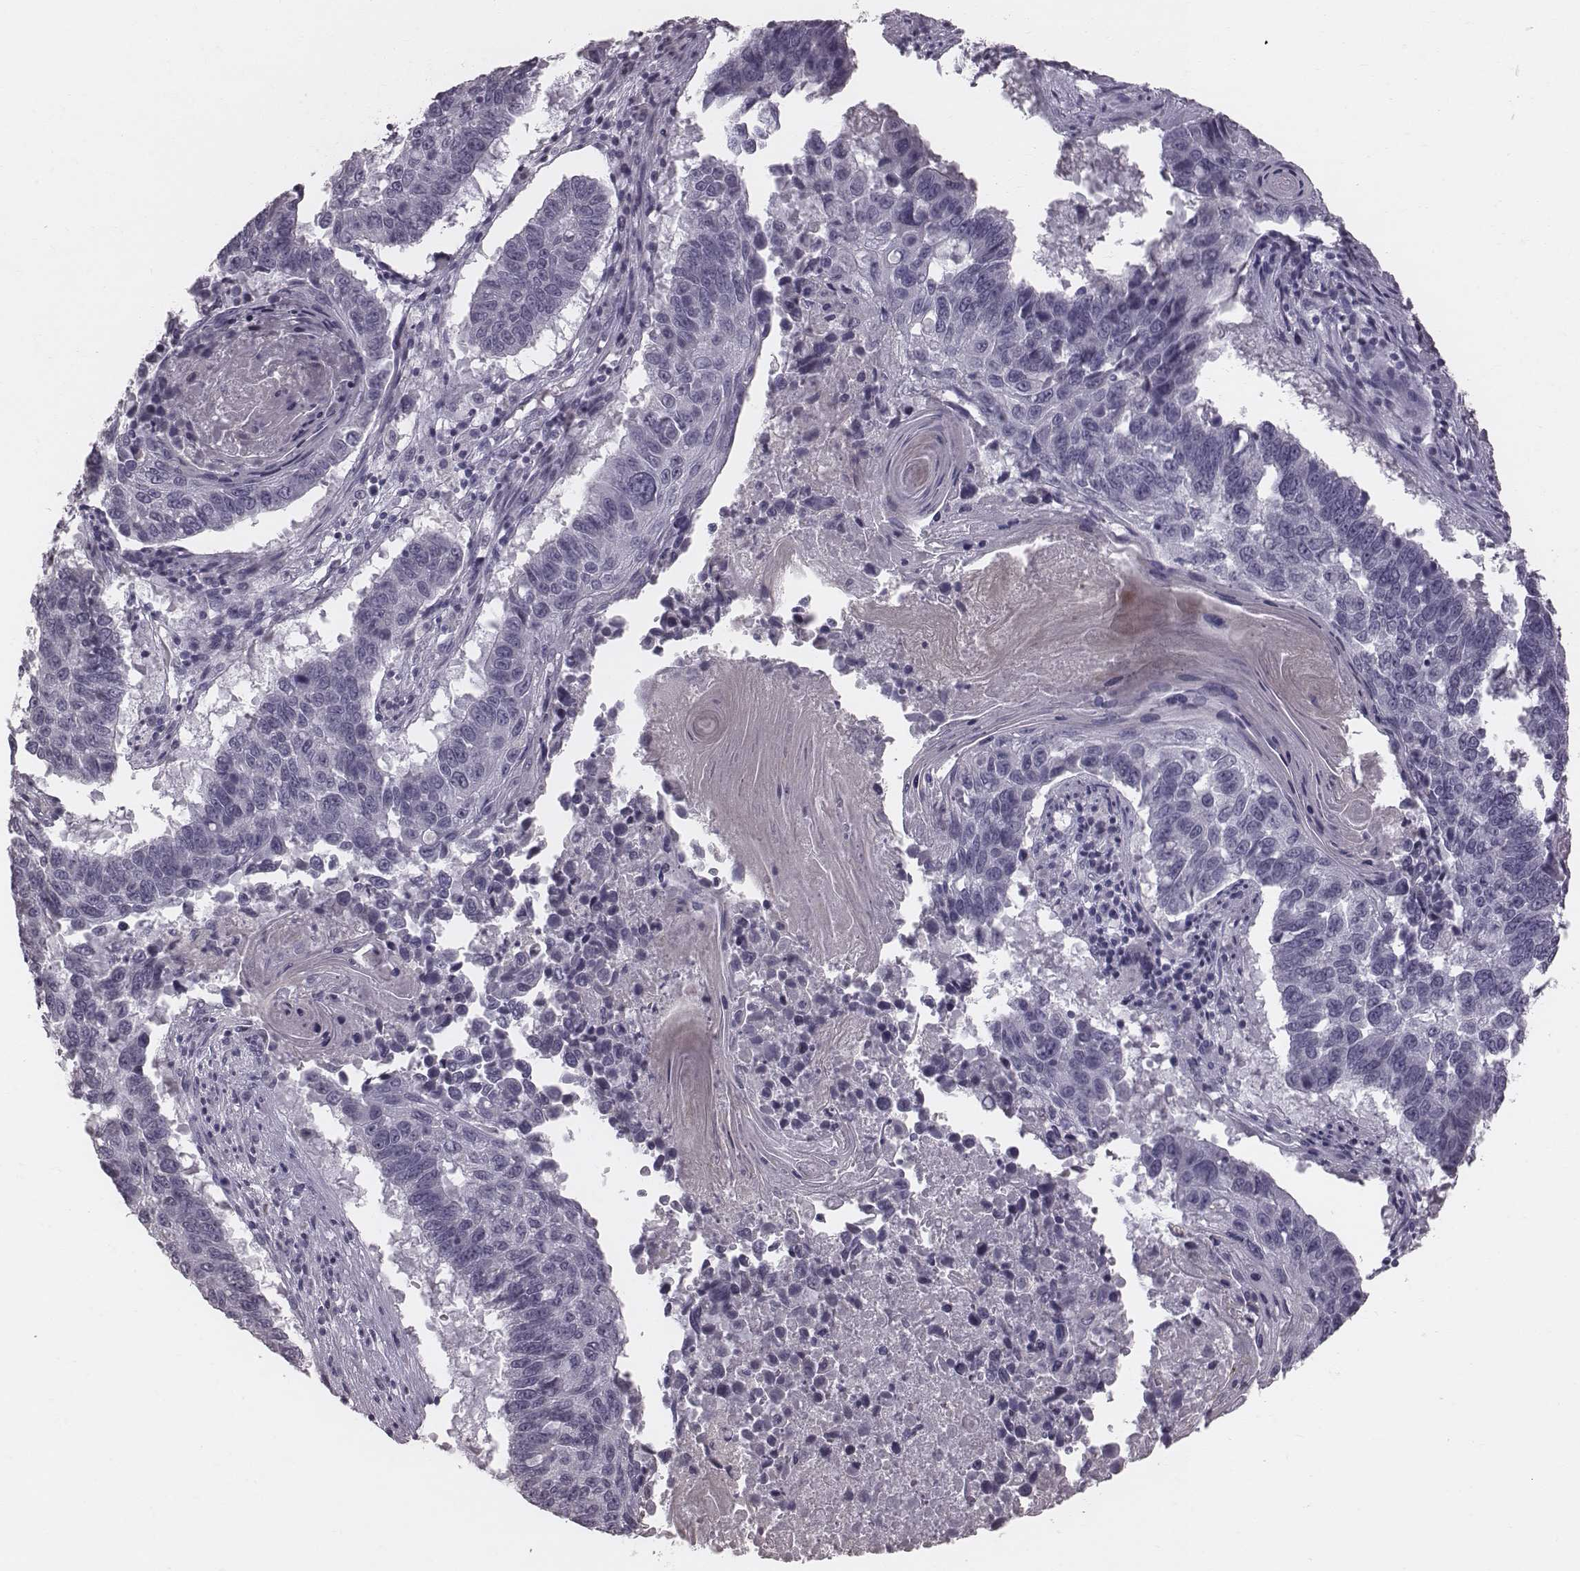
{"staining": {"intensity": "negative", "quantity": "none", "location": "none"}, "tissue": "lung cancer", "cell_type": "Tumor cells", "image_type": "cancer", "snomed": [{"axis": "morphology", "description": "Squamous cell carcinoma, NOS"}, {"axis": "topography", "description": "Lung"}], "caption": "The image demonstrates no significant staining in tumor cells of squamous cell carcinoma (lung).", "gene": "CFTR", "patient": {"sex": "male", "age": 73}}